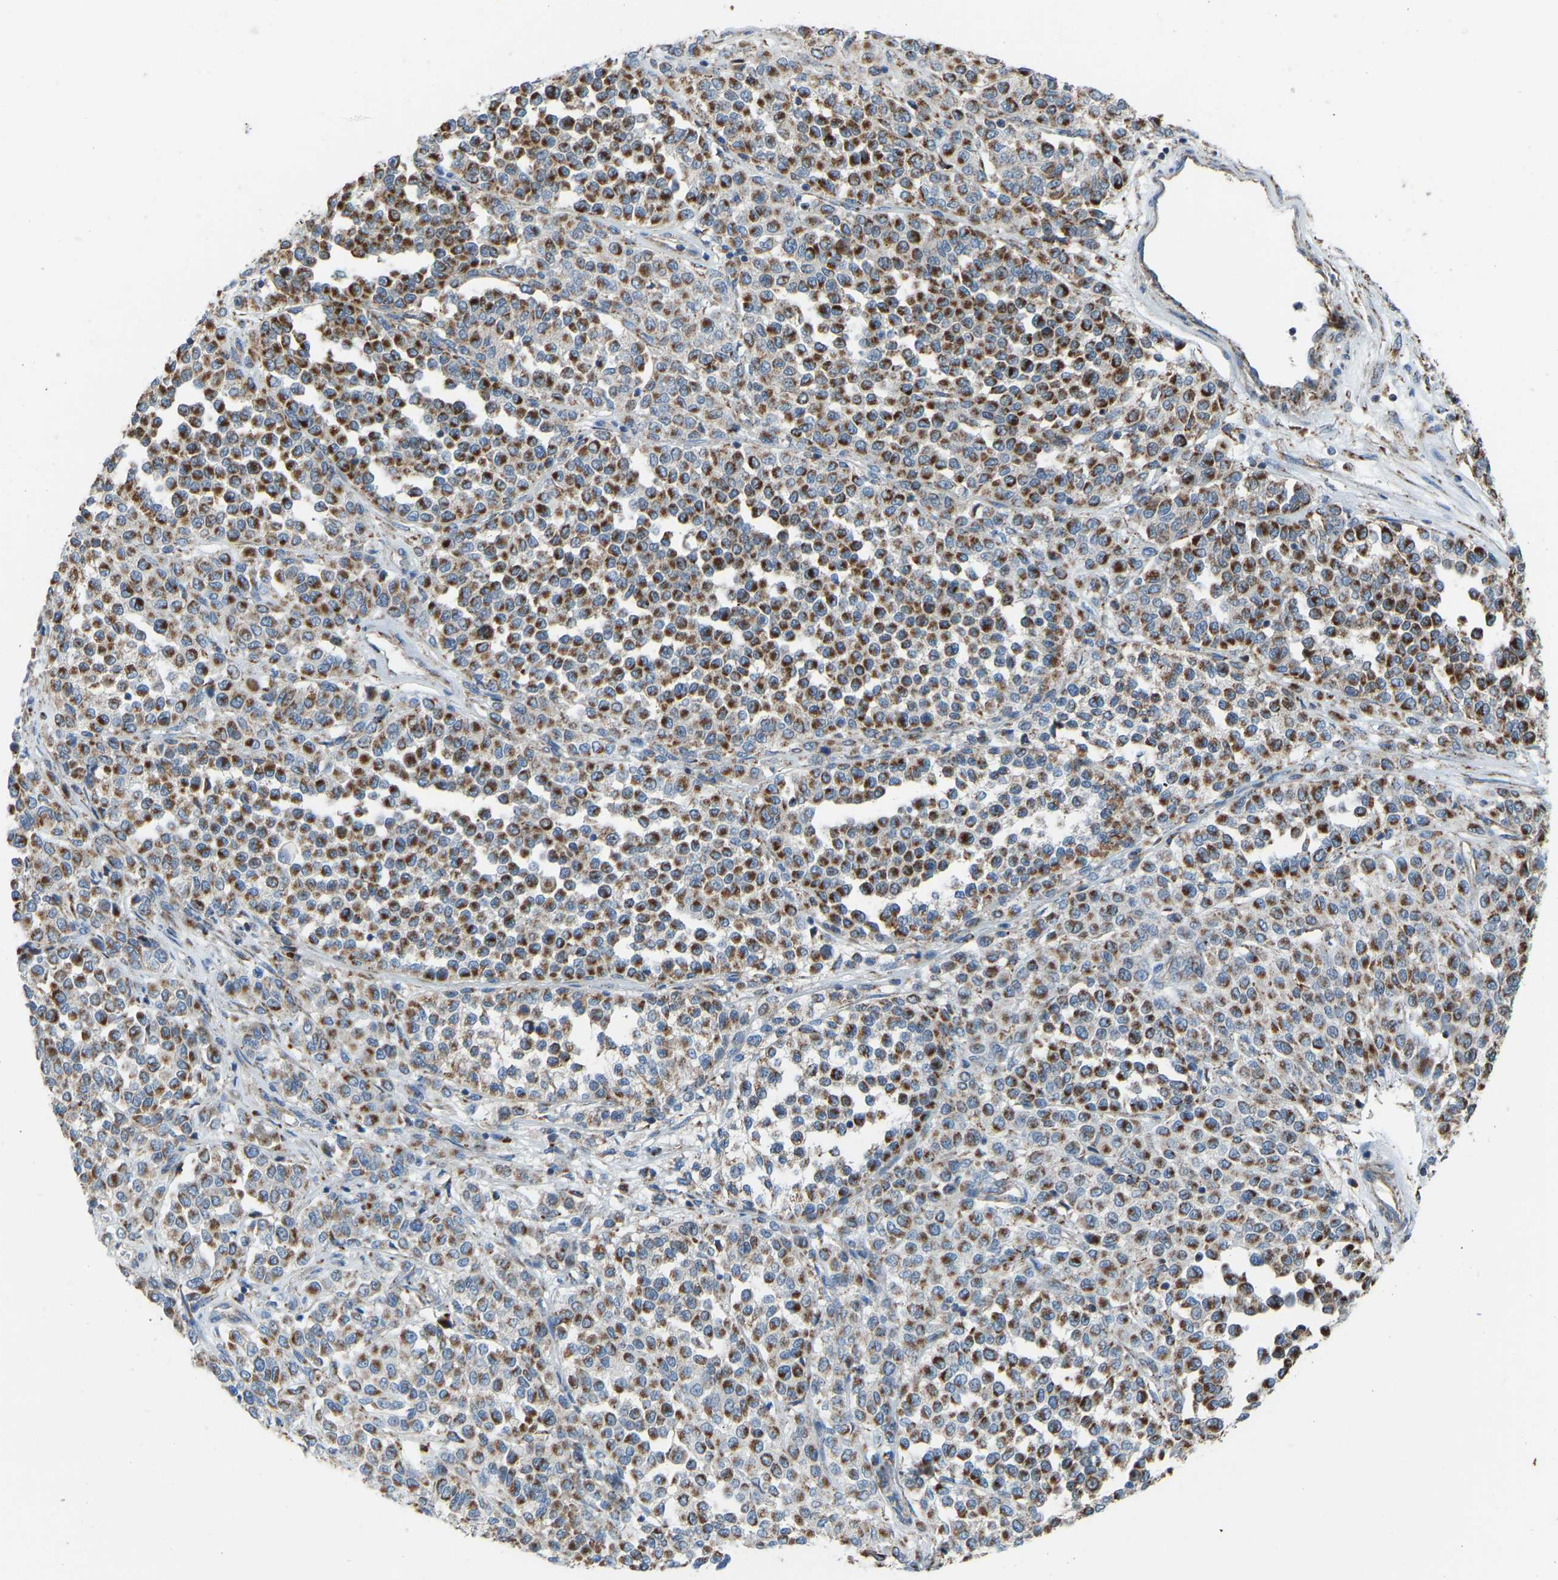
{"staining": {"intensity": "strong", "quantity": ">75%", "location": "cytoplasmic/membranous"}, "tissue": "melanoma", "cell_type": "Tumor cells", "image_type": "cancer", "snomed": [{"axis": "morphology", "description": "Malignant melanoma, Metastatic site"}, {"axis": "topography", "description": "Pancreas"}], "caption": "Melanoma stained with IHC reveals strong cytoplasmic/membranous expression in approximately >75% of tumor cells. (brown staining indicates protein expression, while blue staining denotes nuclei).", "gene": "SMIM20", "patient": {"sex": "female", "age": 30}}